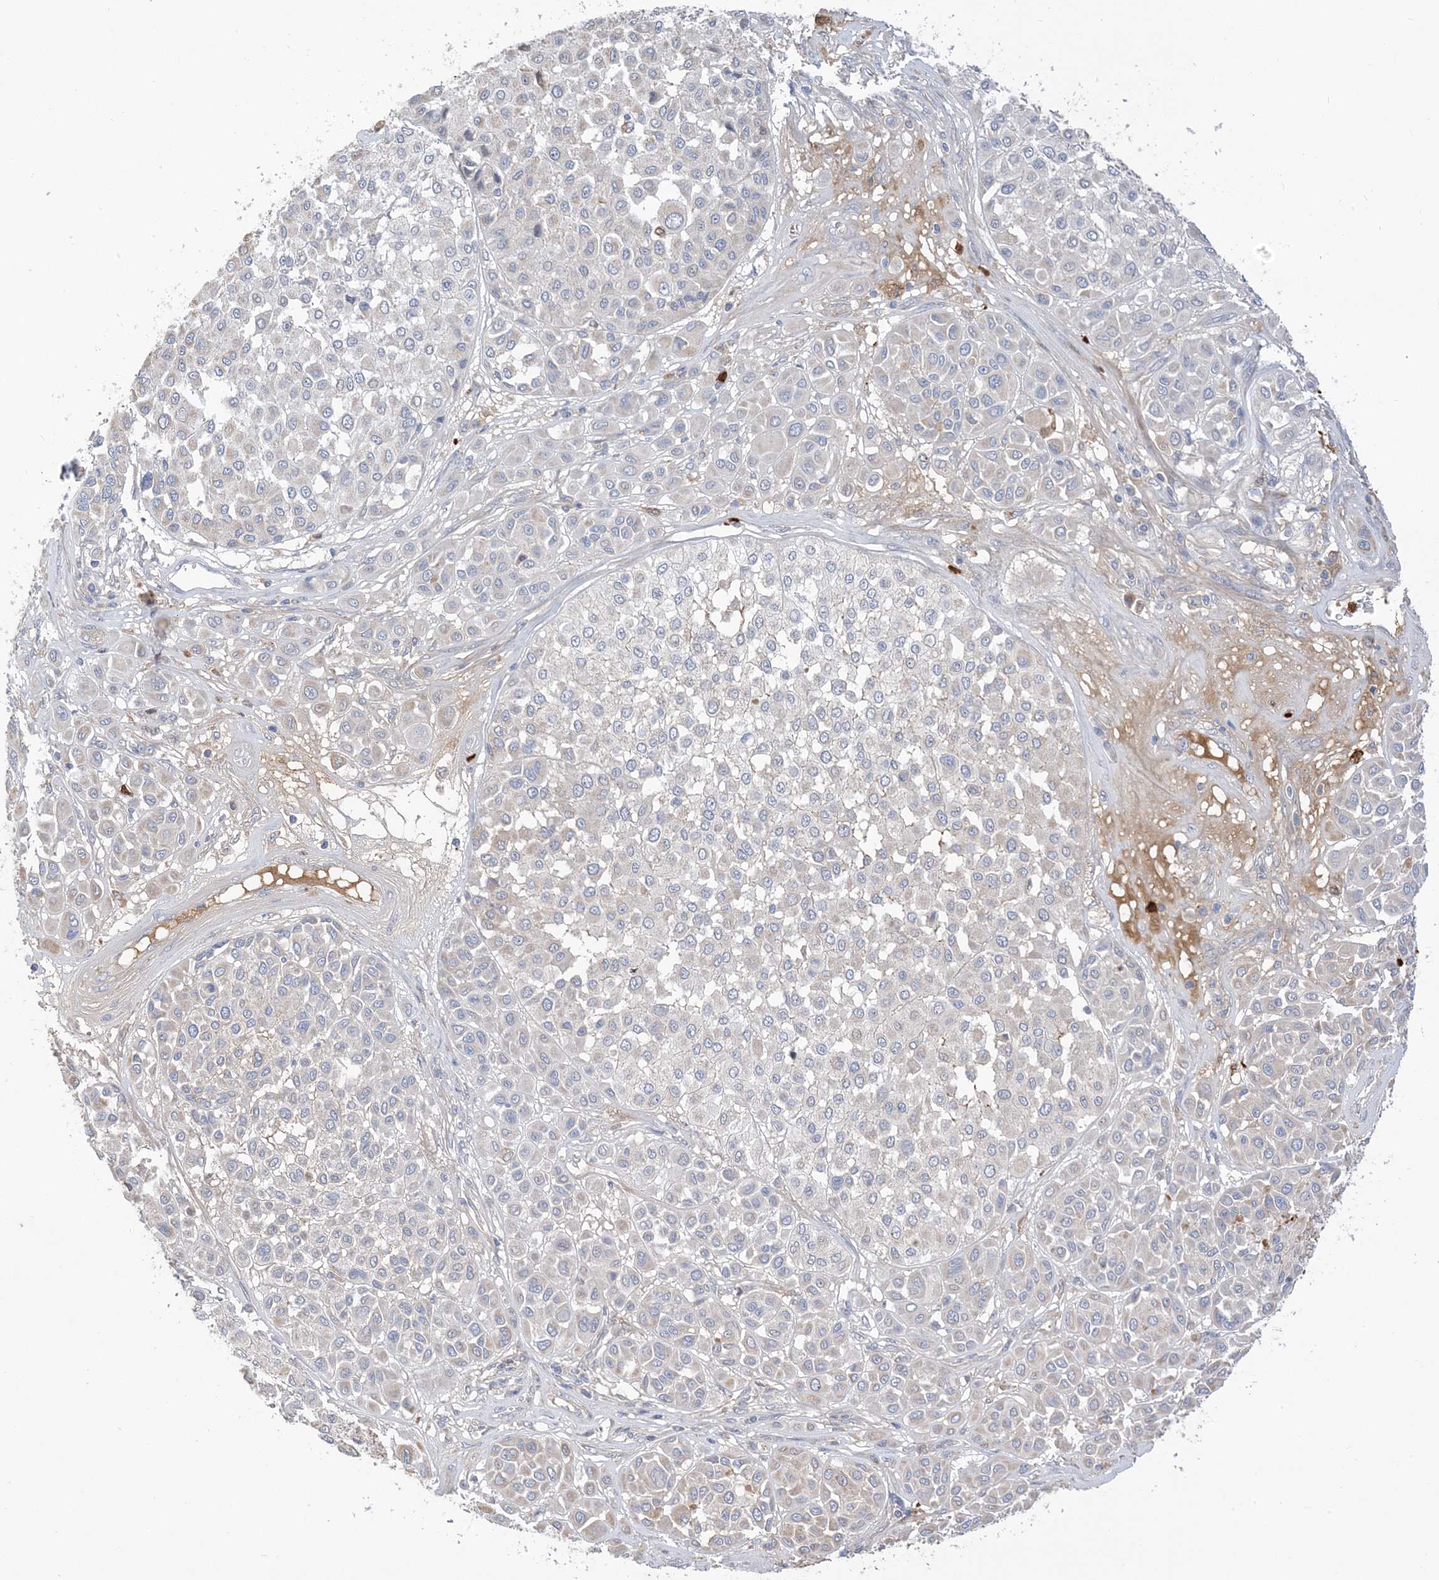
{"staining": {"intensity": "negative", "quantity": "none", "location": "none"}, "tissue": "melanoma", "cell_type": "Tumor cells", "image_type": "cancer", "snomed": [{"axis": "morphology", "description": "Malignant melanoma, Metastatic site"}, {"axis": "topography", "description": "Soft tissue"}], "caption": "Tumor cells are negative for brown protein staining in malignant melanoma (metastatic site).", "gene": "DPP9", "patient": {"sex": "male", "age": 41}}